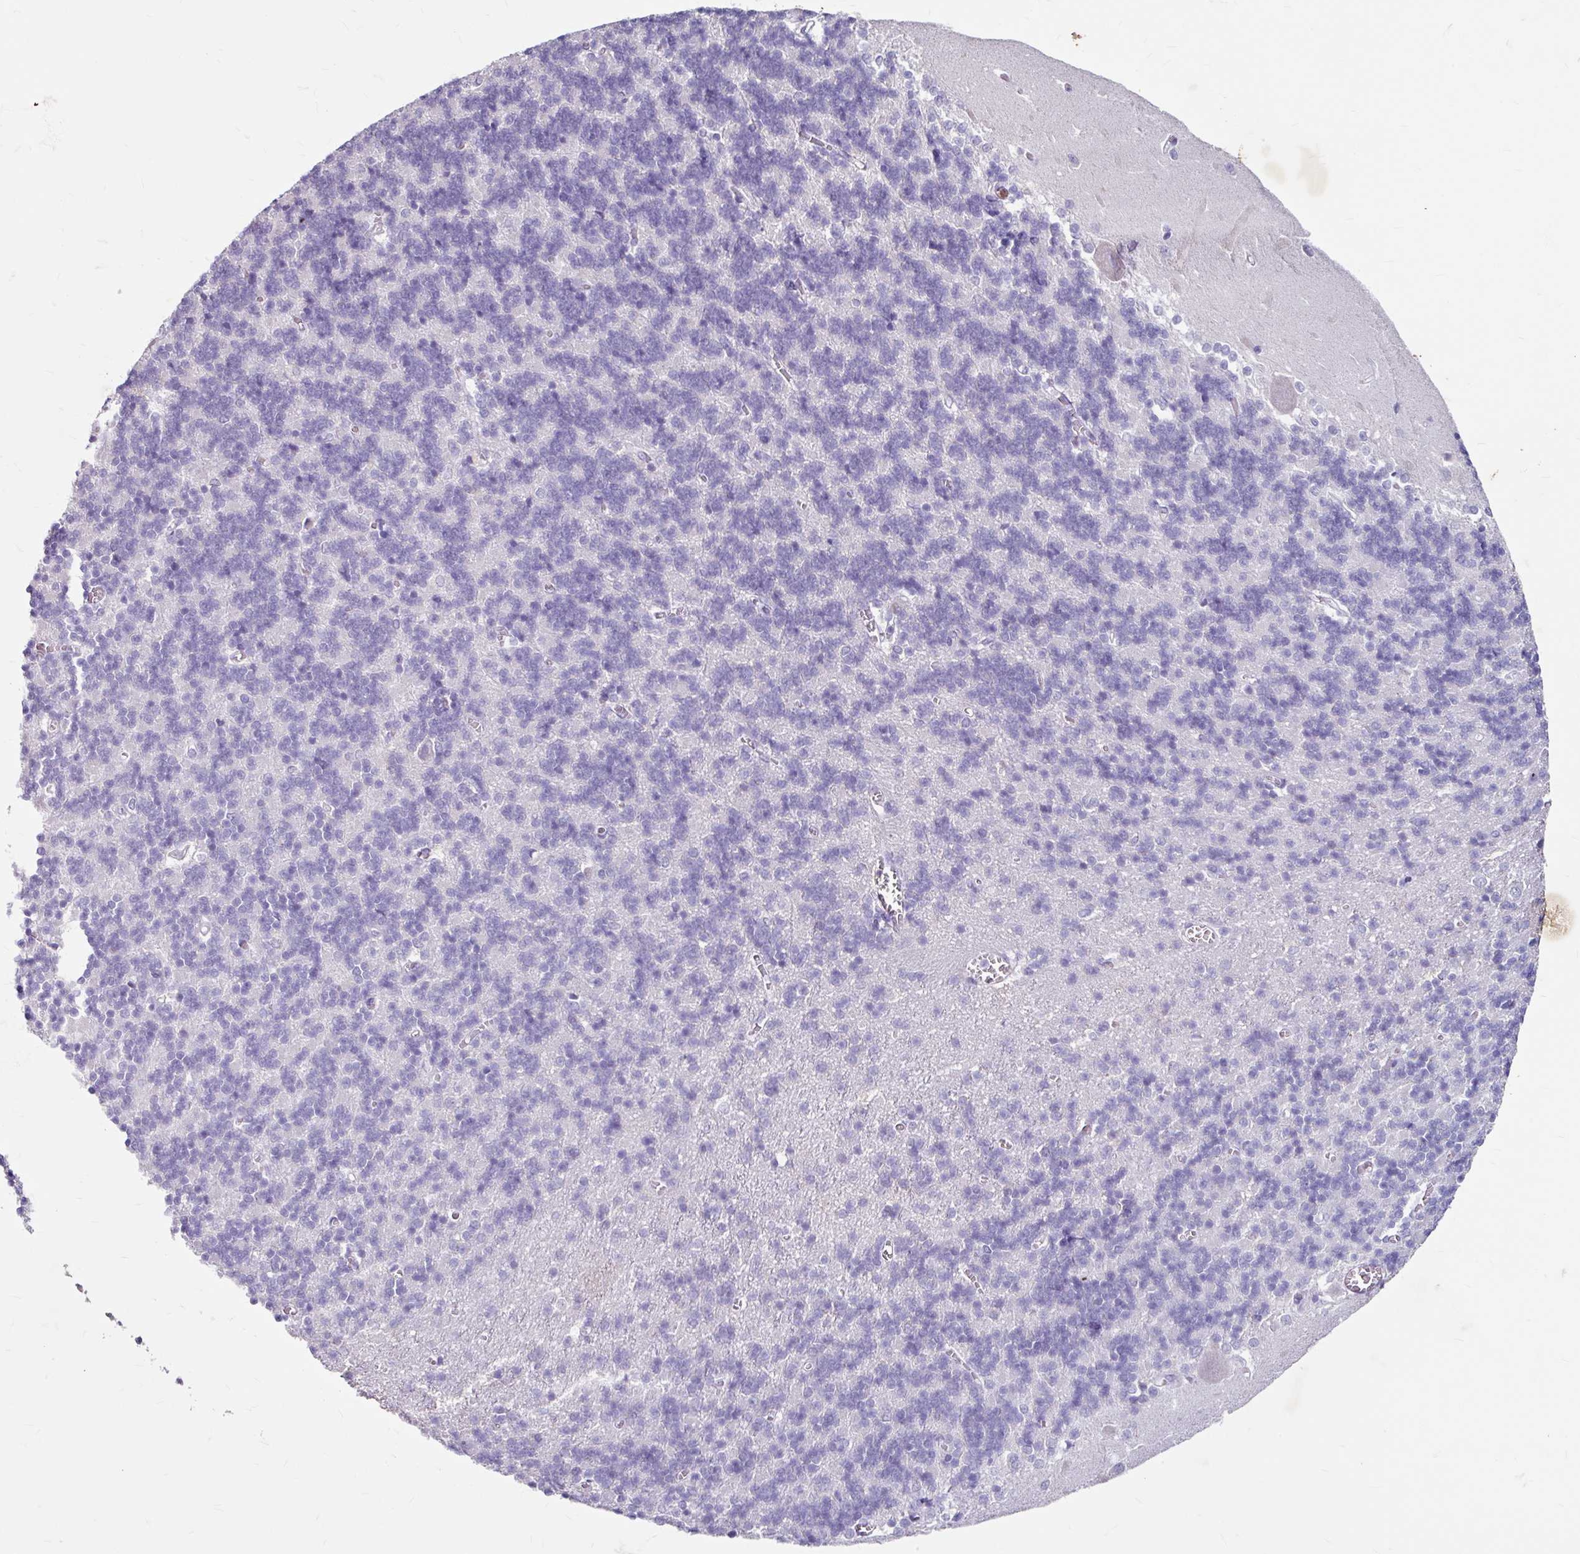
{"staining": {"intensity": "negative", "quantity": "none", "location": "none"}, "tissue": "cerebellum", "cell_type": "Cells in granular layer", "image_type": "normal", "snomed": [{"axis": "morphology", "description": "Normal tissue, NOS"}, {"axis": "topography", "description": "Cerebellum"}], "caption": "This is a micrograph of immunohistochemistry staining of benign cerebellum, which shows no positivity in cells in granular layer.", "gene": "ANKRD1", "patient": {"sex": "male", "age": 37}}